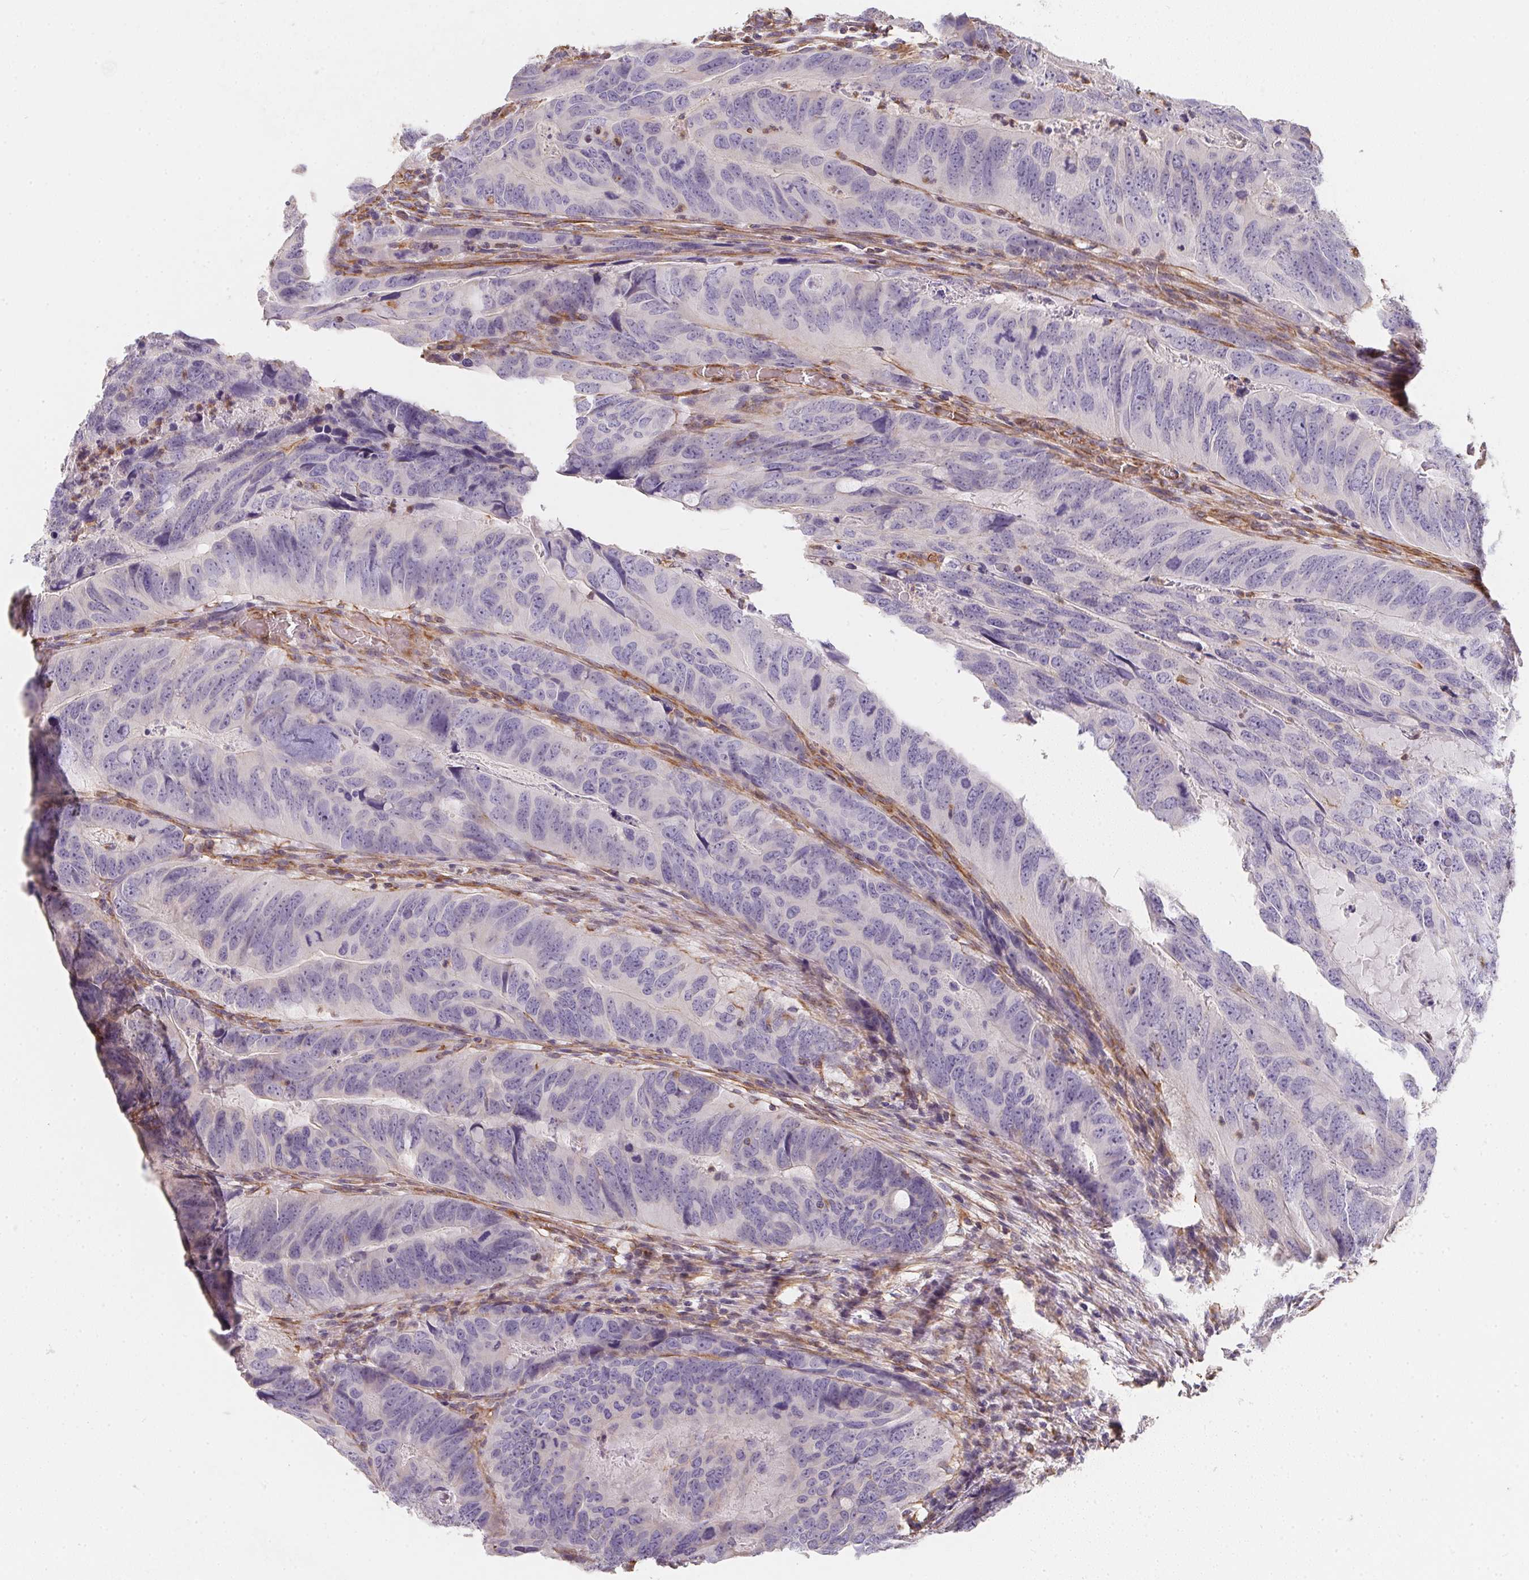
{"staining": {"intensity": "negative", "quantity": "none", "location": "none"}, "tissue": "colorectal cancer", "cell_type": "Tumor cells", "image_type": "cancer", "snomed": [{"axis": "morphology", "description": "Adenocarcinoma, NOS"}, {"axis": "topography", "description": "Colon"}], "caption": "High magnification brightfield microscopy of colorectal adenocarcinoma stained with DAB (brown) and counterstained with hematoxylin (blue): tumor cells show no significant staining.", "gene": "TBKBP1", "patient": {"sex": "male", "age": 79}}